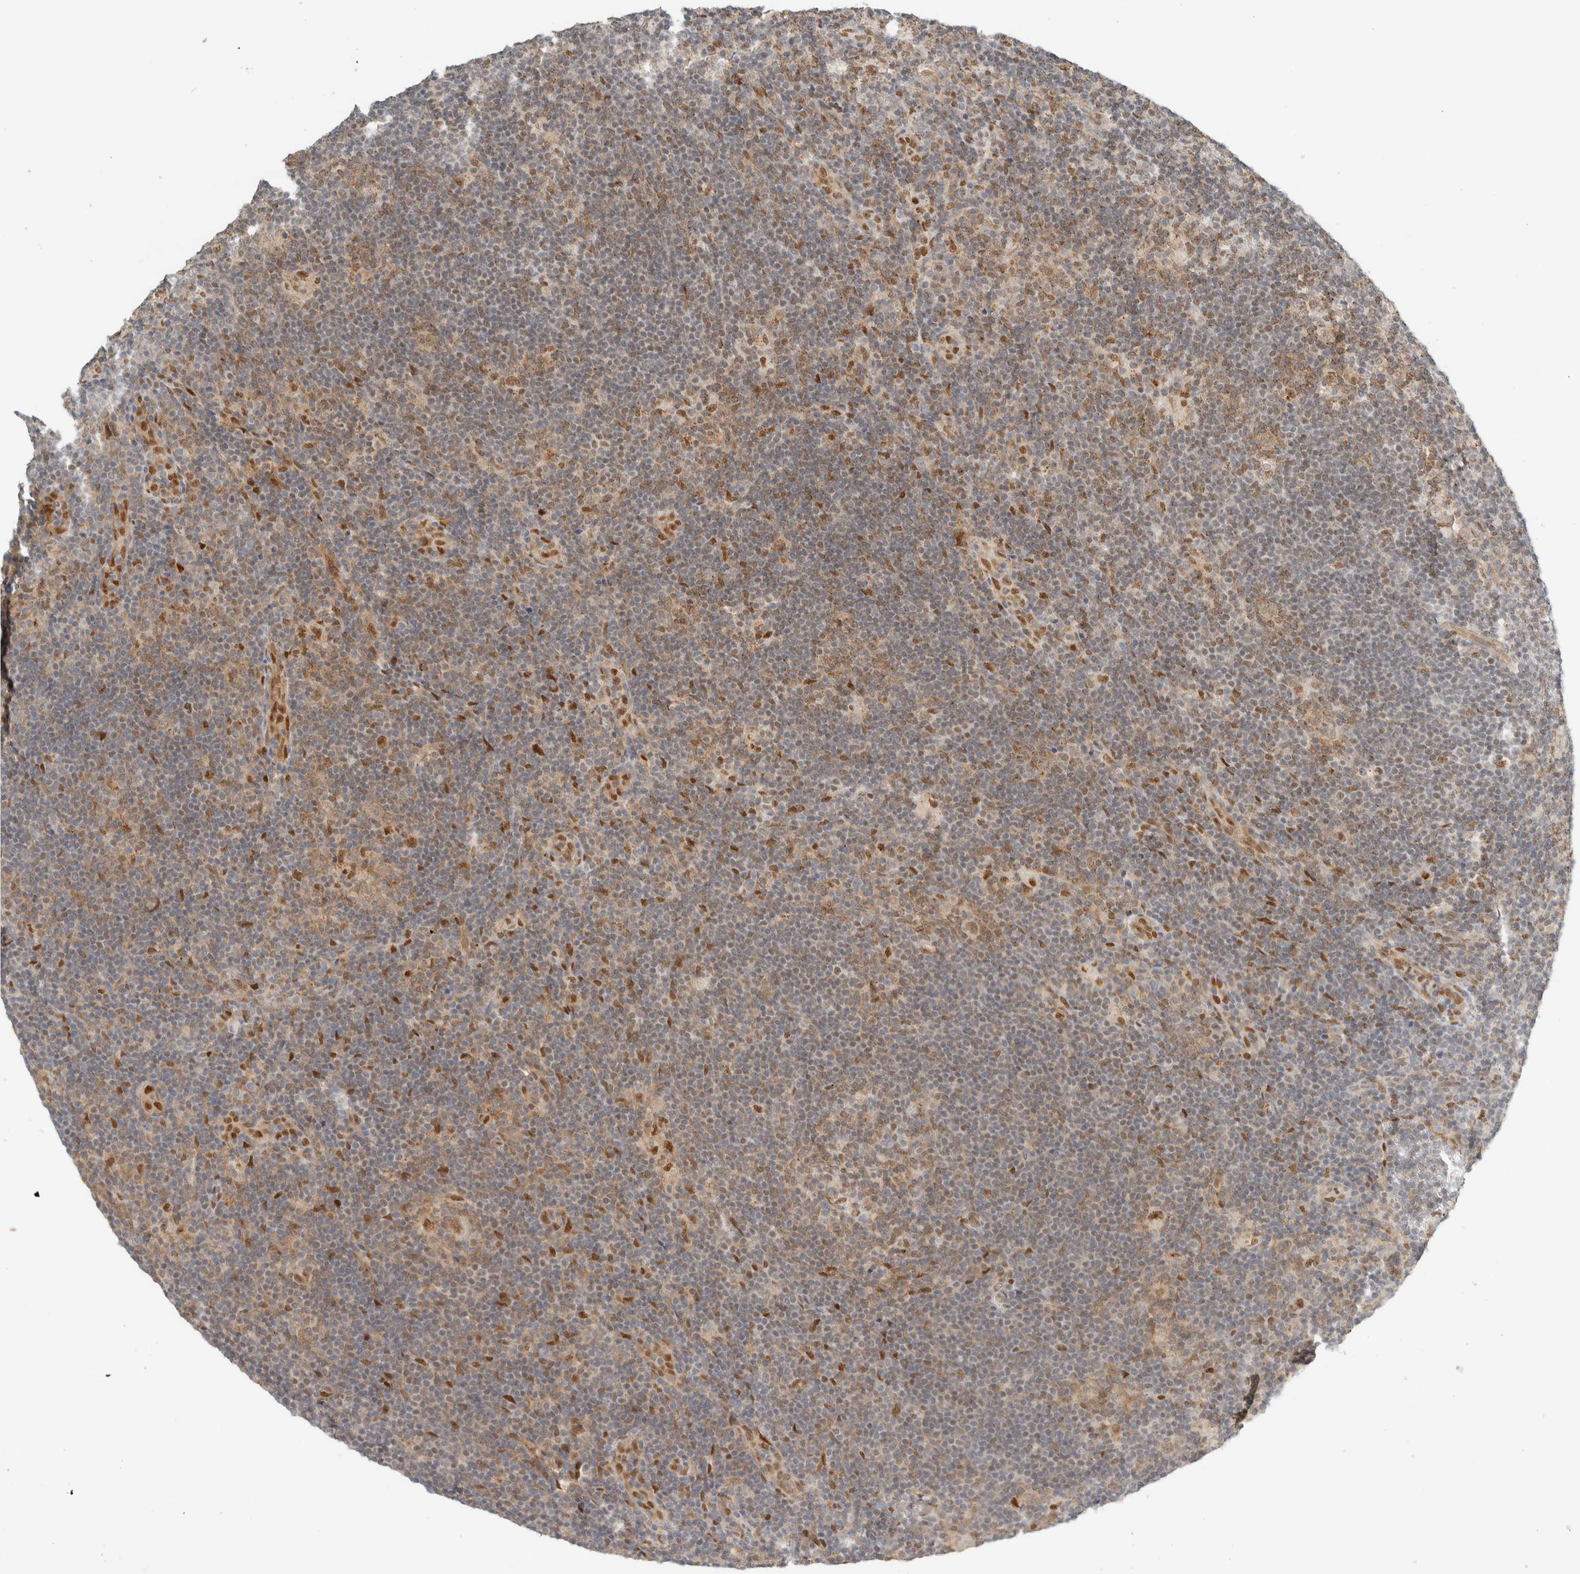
{"staining": {"intensity": "weak", "quantity": ">75%", "location": "nuclear"}, "tissue": "lymphoma", "cell_type": "Tumor cells", "image_type": "cancer", "snomed": [{"axis": "morphology", "description": "Hodgkin's disease, NOS"}, {"axis": "topography", "description": "Lymph node"}], "caption": "Weak nuclear protein expression is appreciated in approximately >75% of tumor cells in Hodgkin's disease.", "gene": "TFE3", "patient": {"sex": "female", "age": 57}}